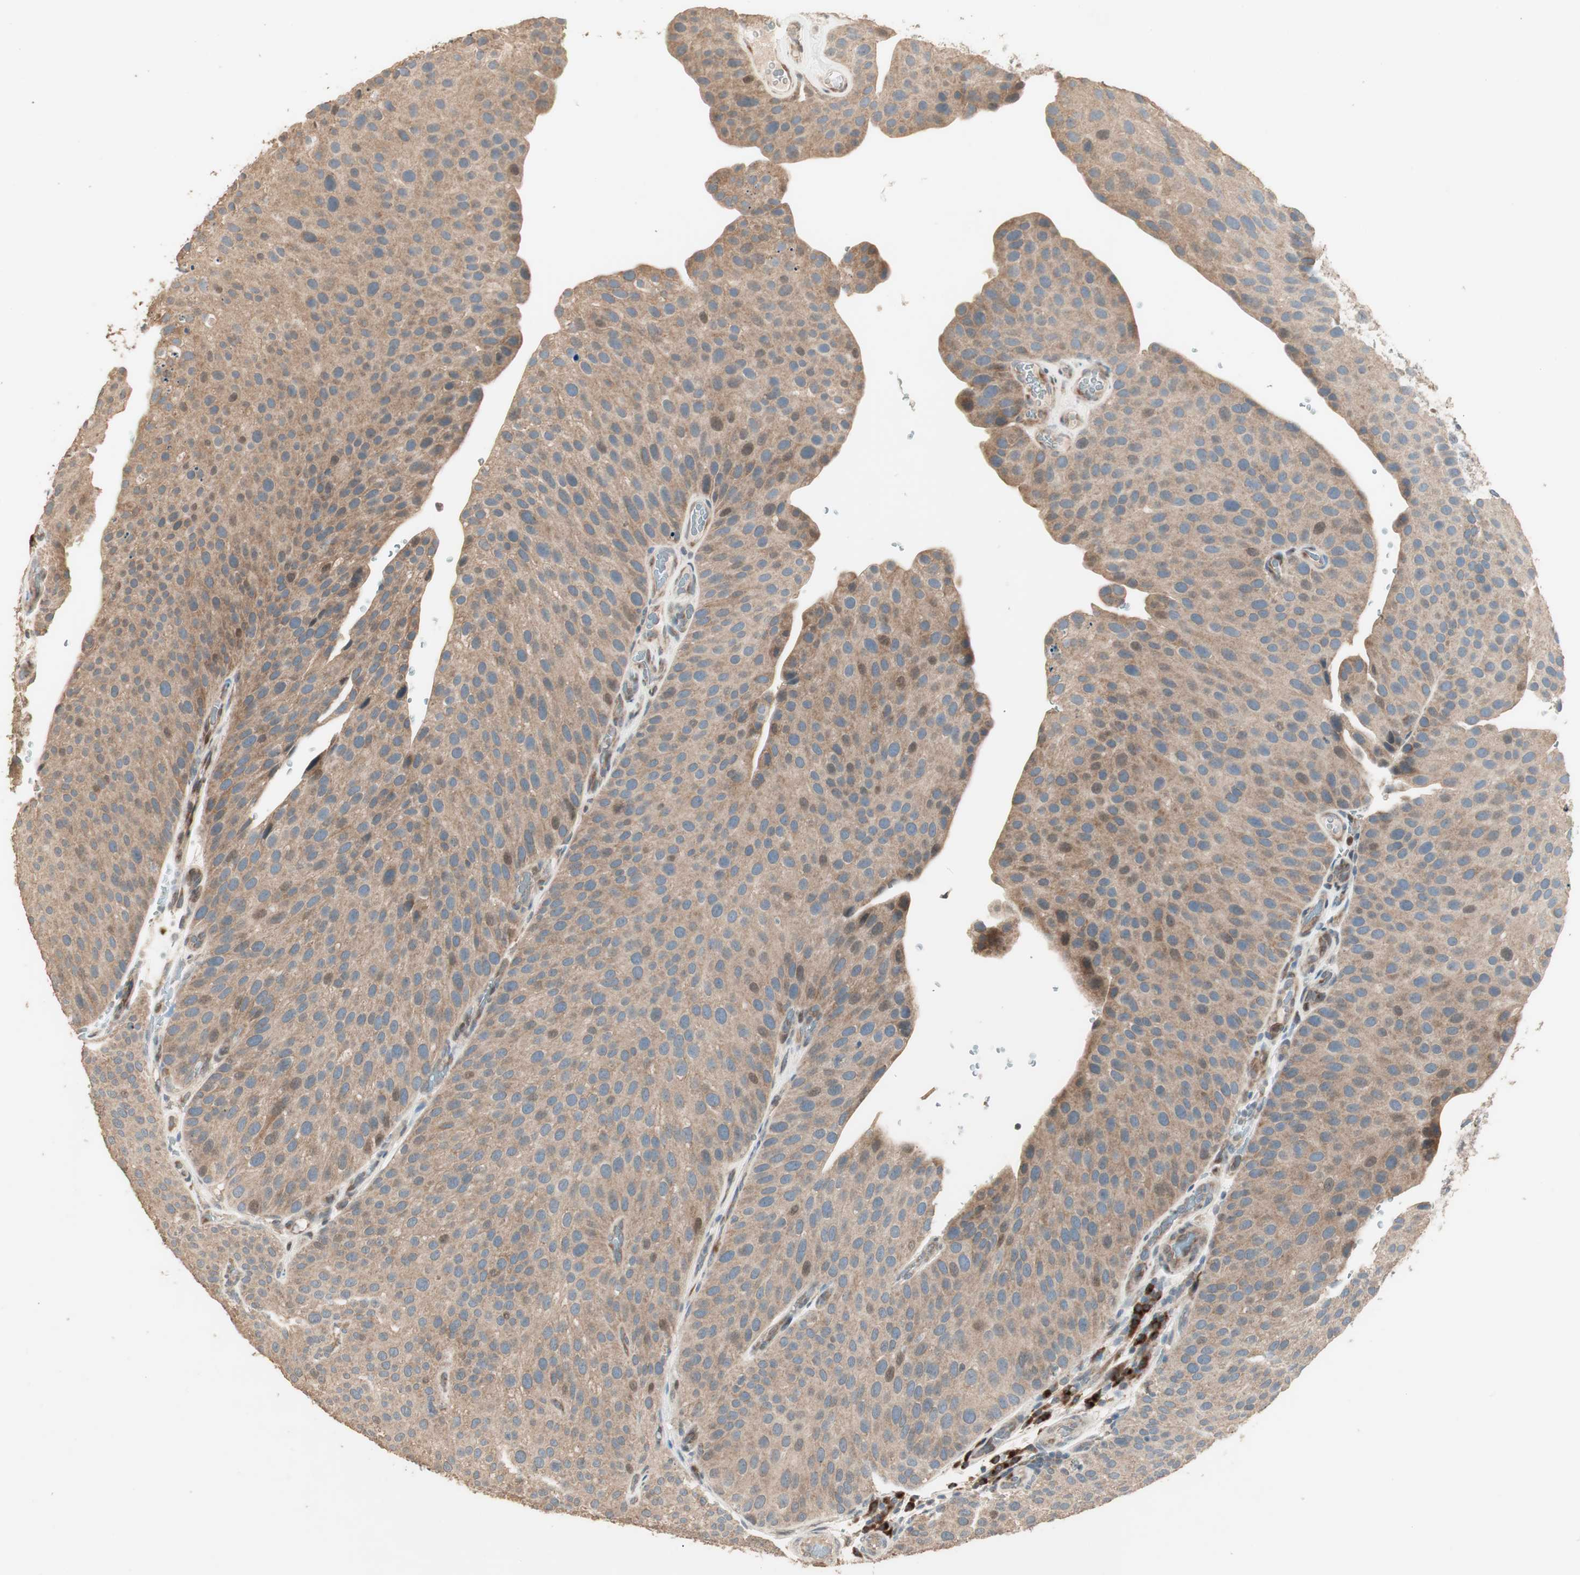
{"staining": {"intensity": "moderate", "quantity": ">75%", "location": "cytoplasmic/membranous"}, "tissue": "urothelial cancer", "cell_type": "Tumor cells", "image_type": "cancer", "snomed": [{"axis": "morphology", "description": "Urothelial carcinoma, Low grade"}, {"axis": "topography", "description": "Smooth muscle"}, {"axis": "topography", "description": "Urinary bladder"}], "caption": "Immunohistochemical staining of urothelial cancer reveals medium levels of moderate cytoplasmic/membranous expression in approximately >75% of tumor cells. (DAB IHC, brown staining for protein, blue staining for nuclei).", "gene": "RARRES1", "patient": {"sex": "male", "age": 60}}